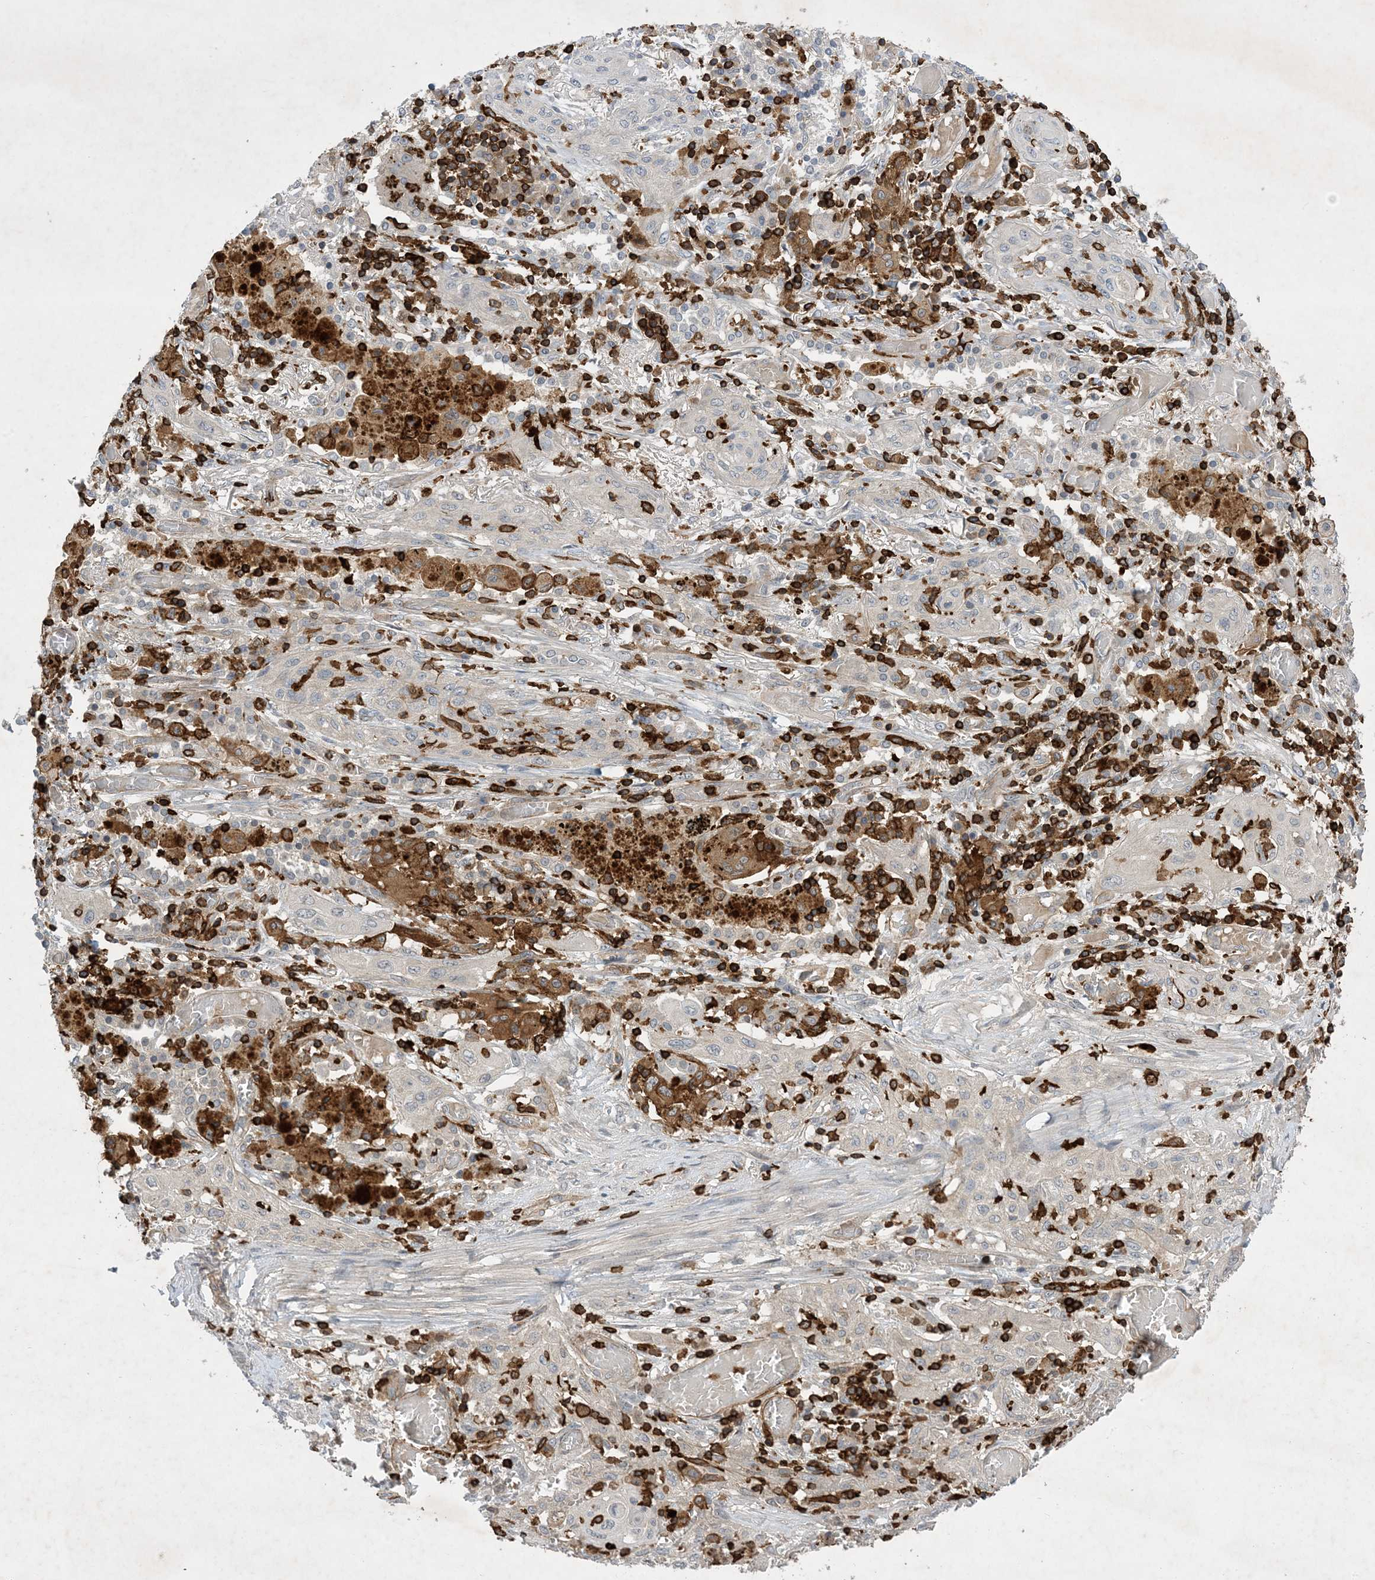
{"staining": {"intensity": "negative", "quantity": "none", "location": "none"}, "tissue": "lung cancer", "cell_type": "Tumor cells", "image_type": "cancer", "snomed": [{"axis": "morphology", "description": "Squamous cell carcinoma, NOS"}, {"axis": "topography", "description": "Lung"}], "caption": "The histopathology image demonstrates no significant staining in tumor cells of lung squamous cell carcinoma.", "gene": "AK9", "patient": {"sex": "female", "age": 47}}